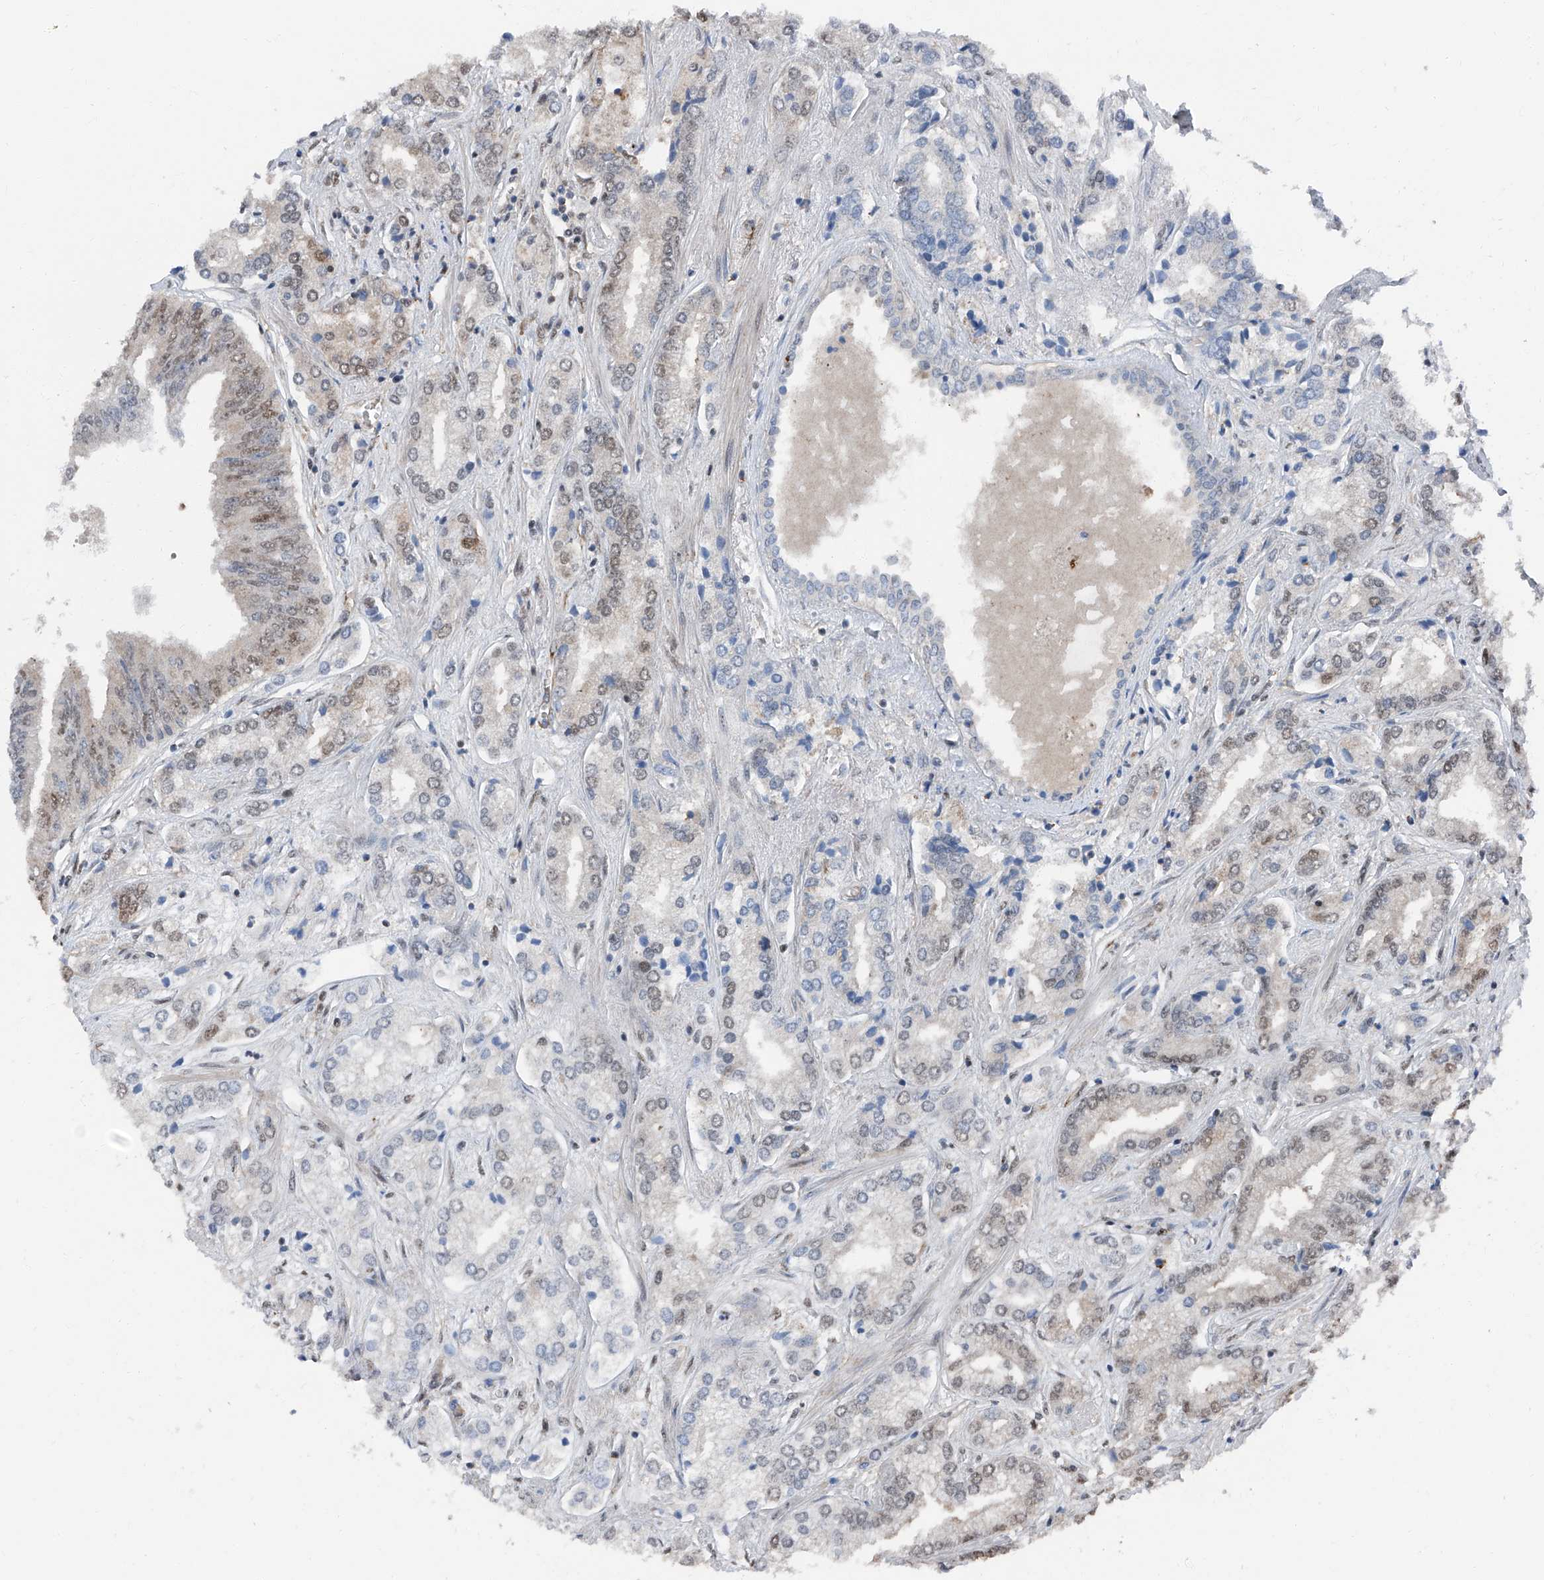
{"staining": {"intensity": "weak", "quantity": "25%-75%", "location": "nuclear"}, "tissue": "prostate cancer", "cell_type": "Tumor cells", "image_type": "cancer", "snomed": [{"axis": "morphology", "description": "Adenocarcinoma, High grade"}, {"axis": "topography", "description": "Prostate"}], "caption": "A brown stain labels weak nuclear expression of a protein in human adenocarcinoma (high-grade) (prostate) tumor cells. (DAB (3,3'-diaminobenzidine) IHC, brown staining for protein, blue staining for nuclei).", "gene": "FKBP5", "patient": {"sex": "male", "age": 66}}